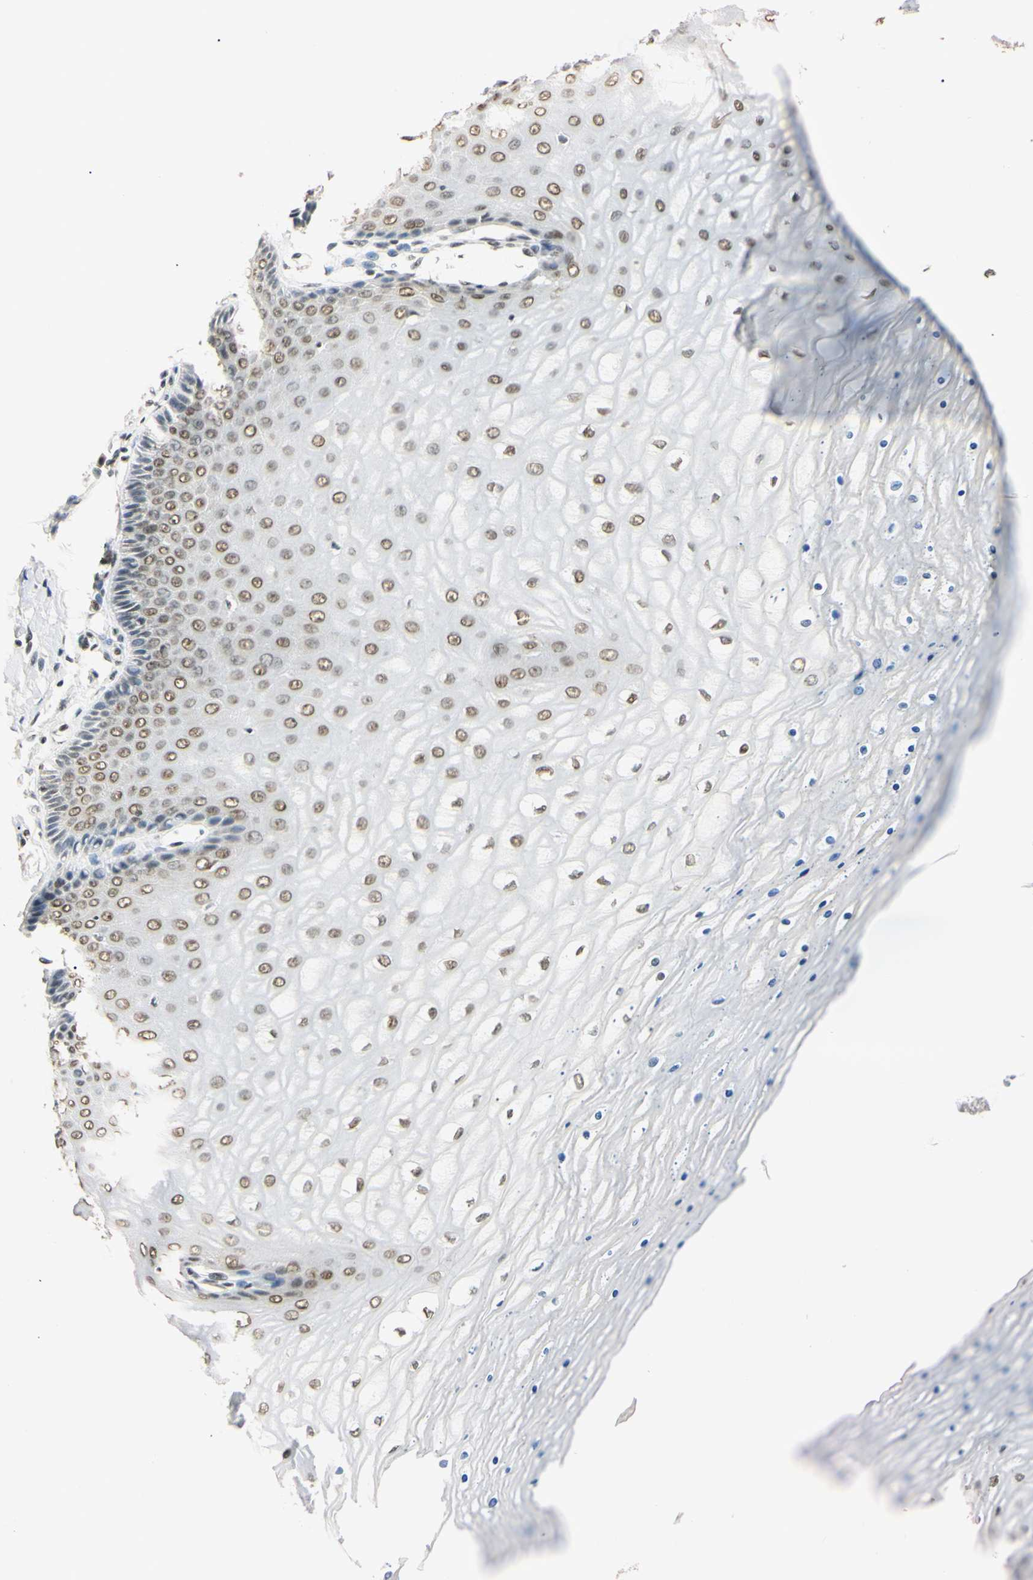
{"staining": {"intensity": "strong", "quantity": ">75%", "location": "nuclear"}, "tissue": "cervix", "cell_type": "Glandular cells", "image_type": "normal", "snomed": [{"axis": "morphology", "description": "Normal tissue, NOS"}, {"axis": "topography", "description": "Cervix"}], "caption": "Brown immunohistochemical staining in normal cervix reveals strong nuclear expression in about >75% of glandular cells.", "gene": "SMARCA5", "patient": {"sex": "female", "age": 55}}